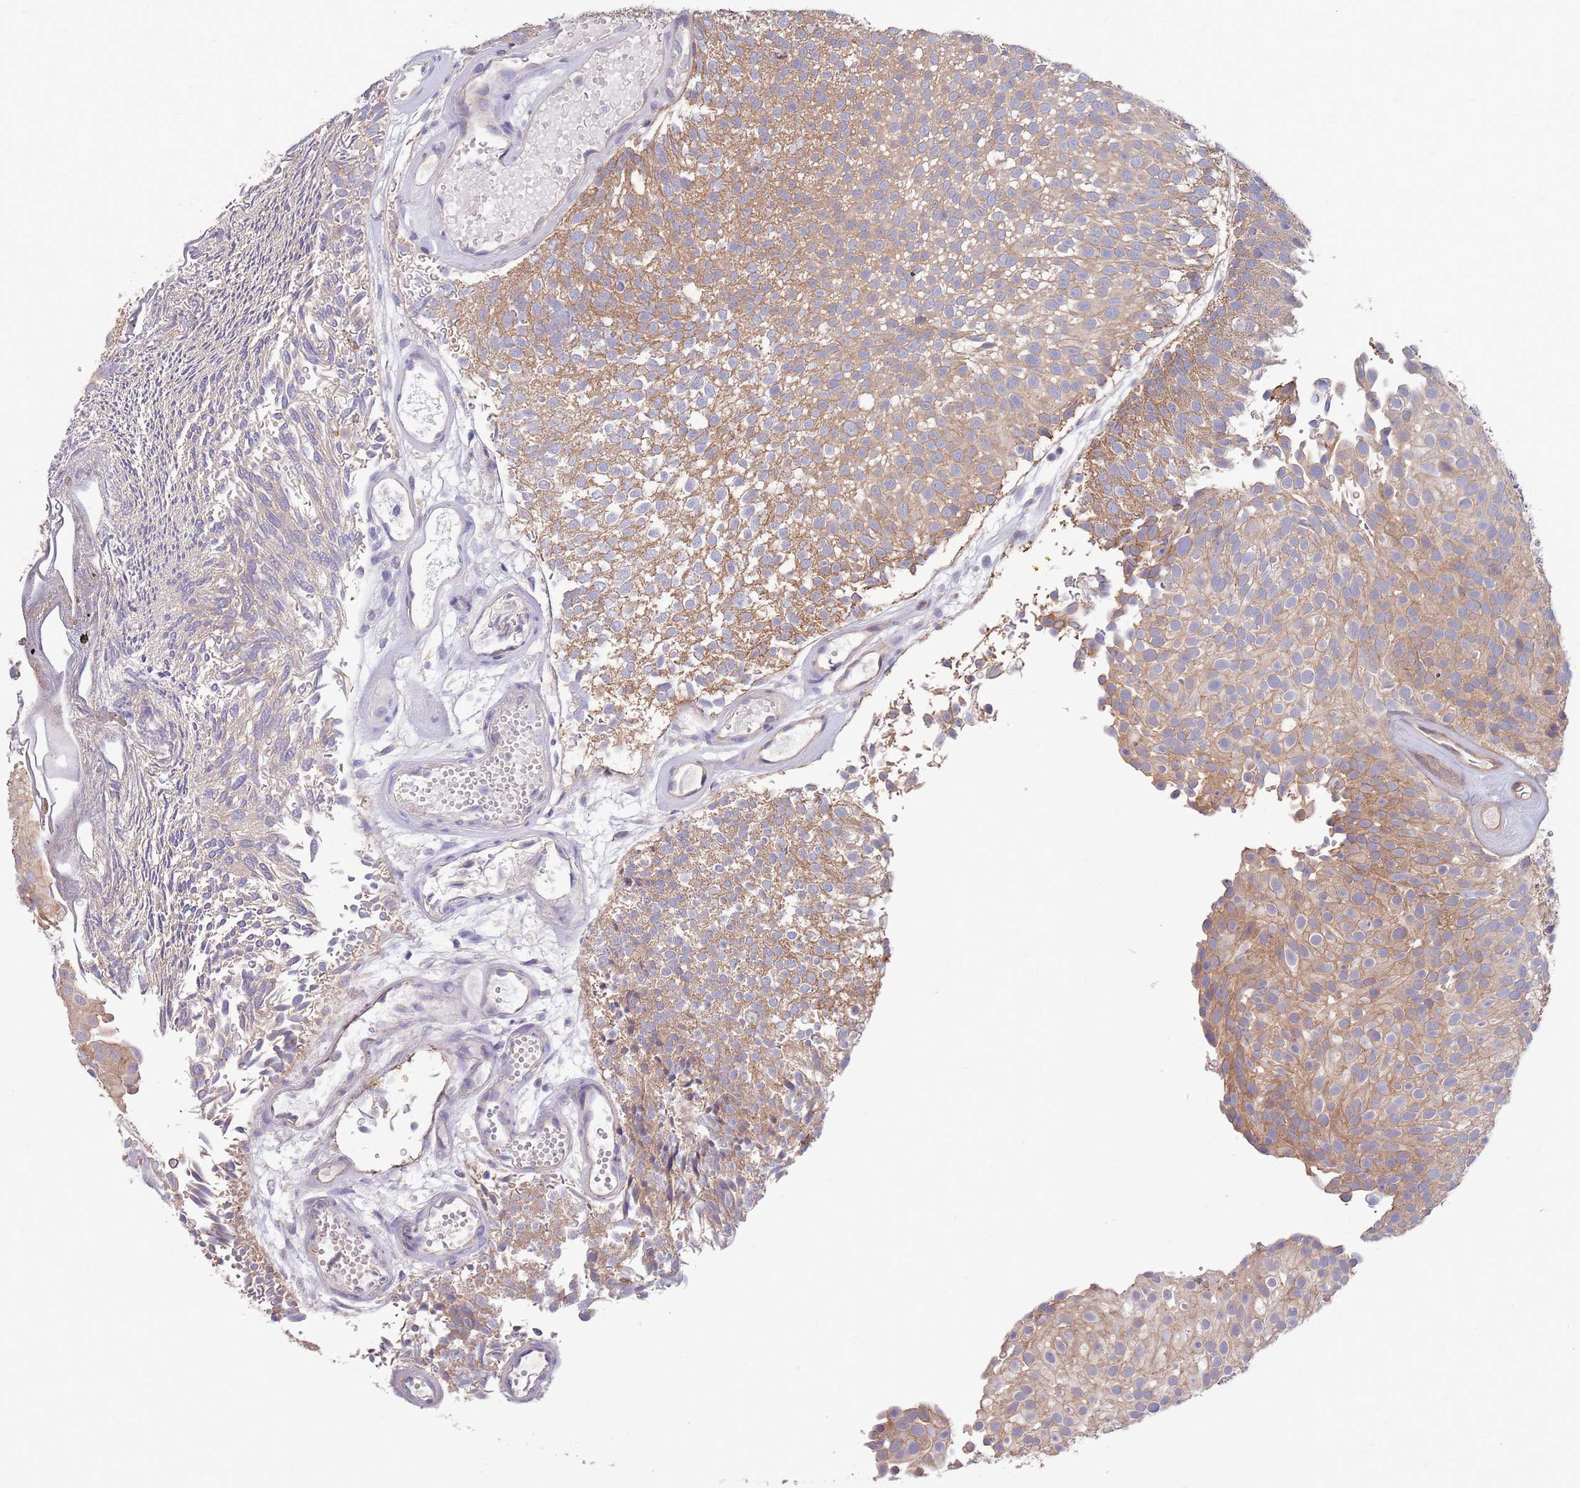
{"staining": {"intensity": "moderate", "quantity": ">75%", "location": "cytoplasmic/membranous"}, "tissue": "urothelial cancer", "cell_type": "Tumor cells", "image_type": "cancer", "snomed": [{"axis": "morphology", "description": "Urothelial carcinoma, Low grade"}, {"axis": "topography", "description": "Urinary bladder"}], "caption": "This is a micrograph of immunohistochemistry (IHC) staining of low-grade urothelial carcinoma, which shows moderate expression in the cytoplasmic/membranous of tumor cells.", "gene": "MARVELD2", "patient": {"sex": "male", "age": 78}}